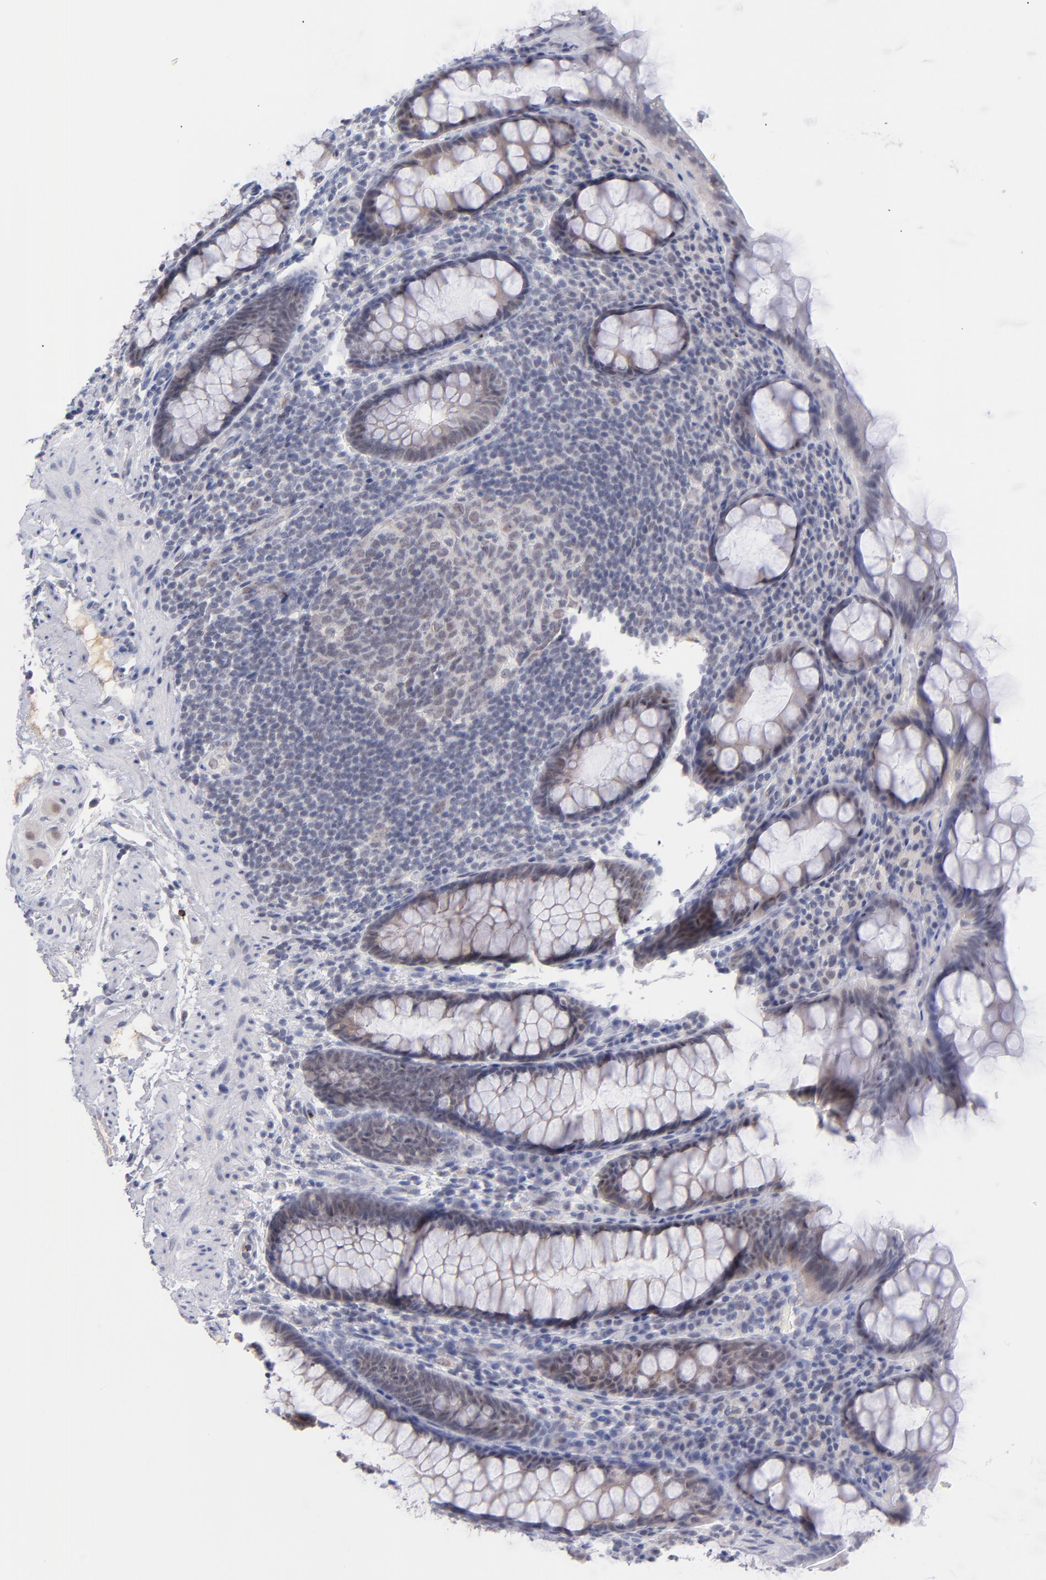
{"staining": {"intensity": "negative", "quantity": "none", "location": "none"}, "tissue": "rectum", "cell_type": "Glandular cells", "image_type": "normal", "snomed": [{"axis": "morphology", "description": "Normal tissue, NOS"}, {"axis": "topography", "description": "Rectum"}], "caption": "The histopathology image displays no staining of glandular cells in unremarkable rectum. Nuclei are stained in blue.", "gene": "WSB1", "patient": {"sex": "male", "age": 92}}